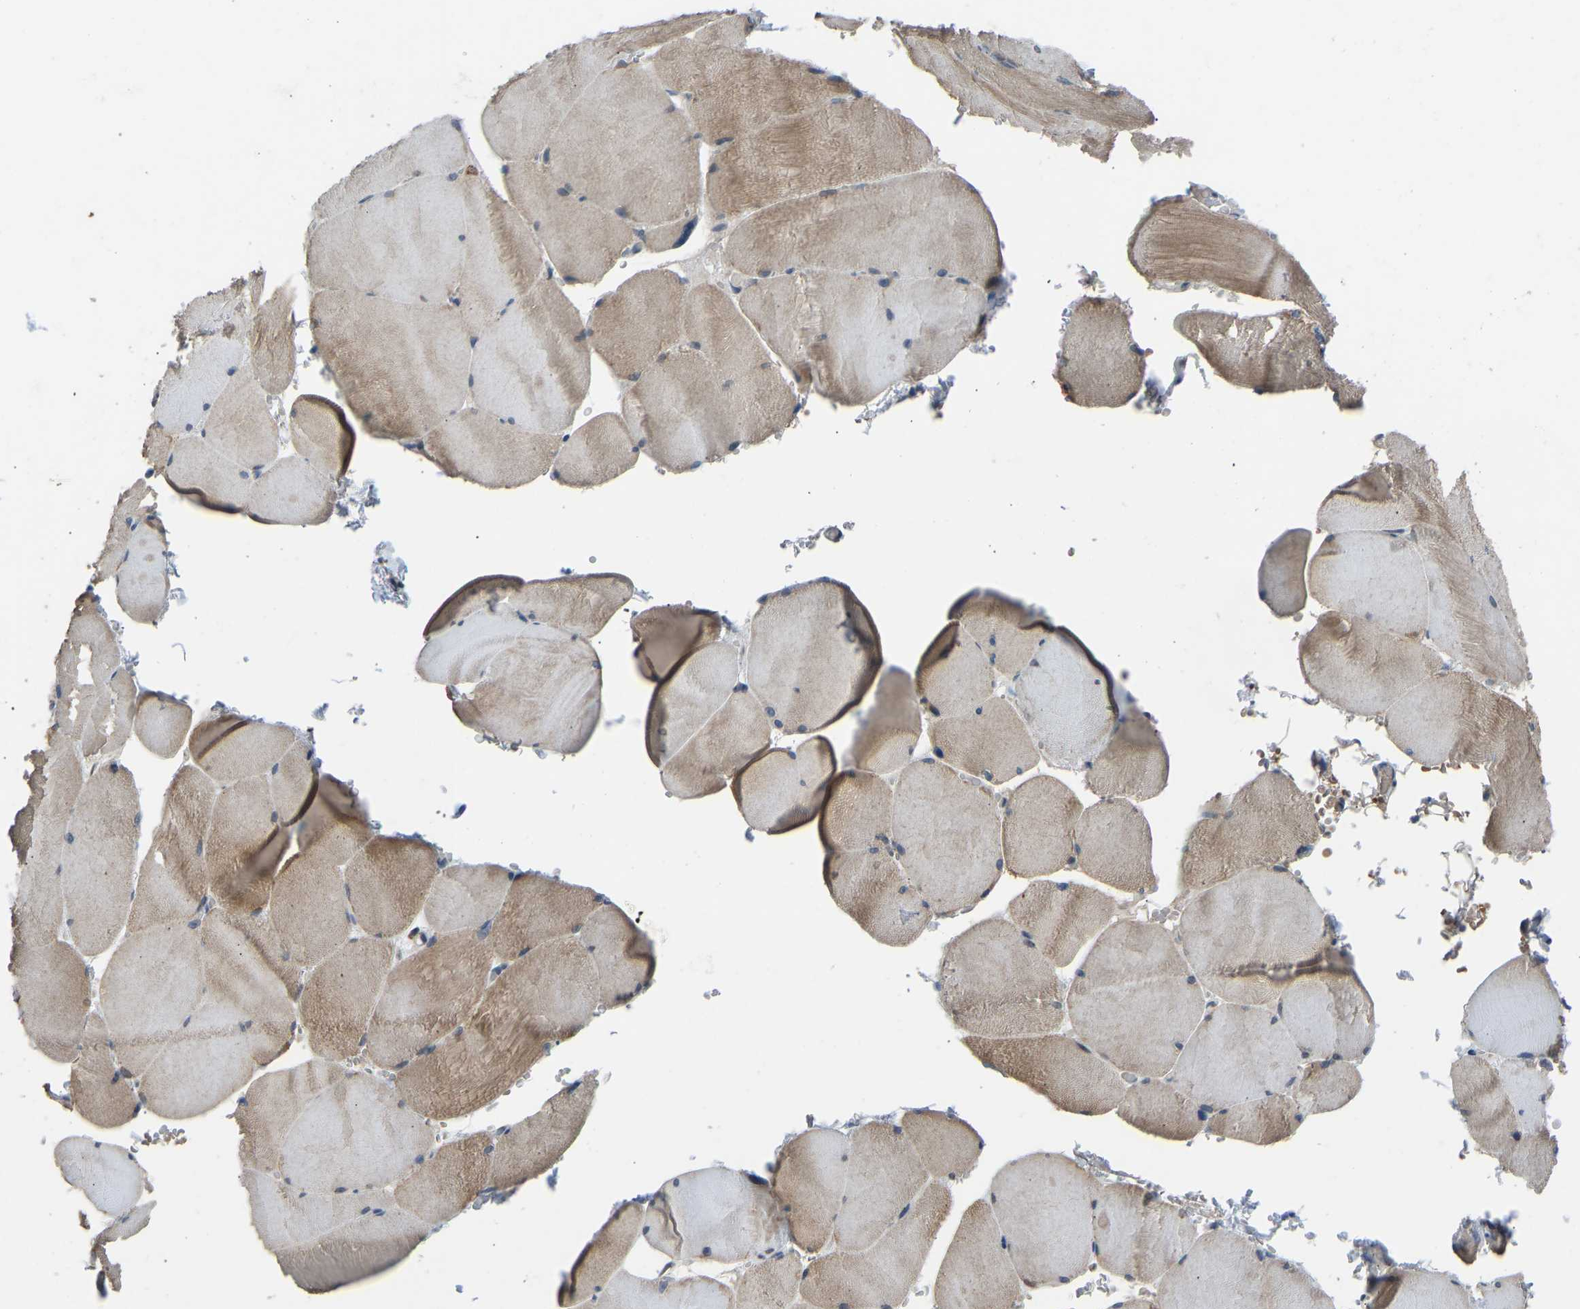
{"staining": {"intensity": "moderate", "quantity": "25%-75%", "location": "cytoplasmic/membranous"}, "tissue": "skeletal muscle", "cell_type": "Myocytes", "image_type": "normal", "snomed": [{"axis": "morphology", "description": "Normal tissue, NOS"}, {"axis": "topography", "description": "Skin"}, {"axis": "topography", "description": "Skeletal muscle"}], "caption": "Brown immunohistochemical staining in unremarkable human skeletal muscle shows moderate cytoplasmic/membranous expression in about 25%-75% of myocytes.", "gene": "CDK2AP1", "patient": {"sex": "male", "age": 83}}